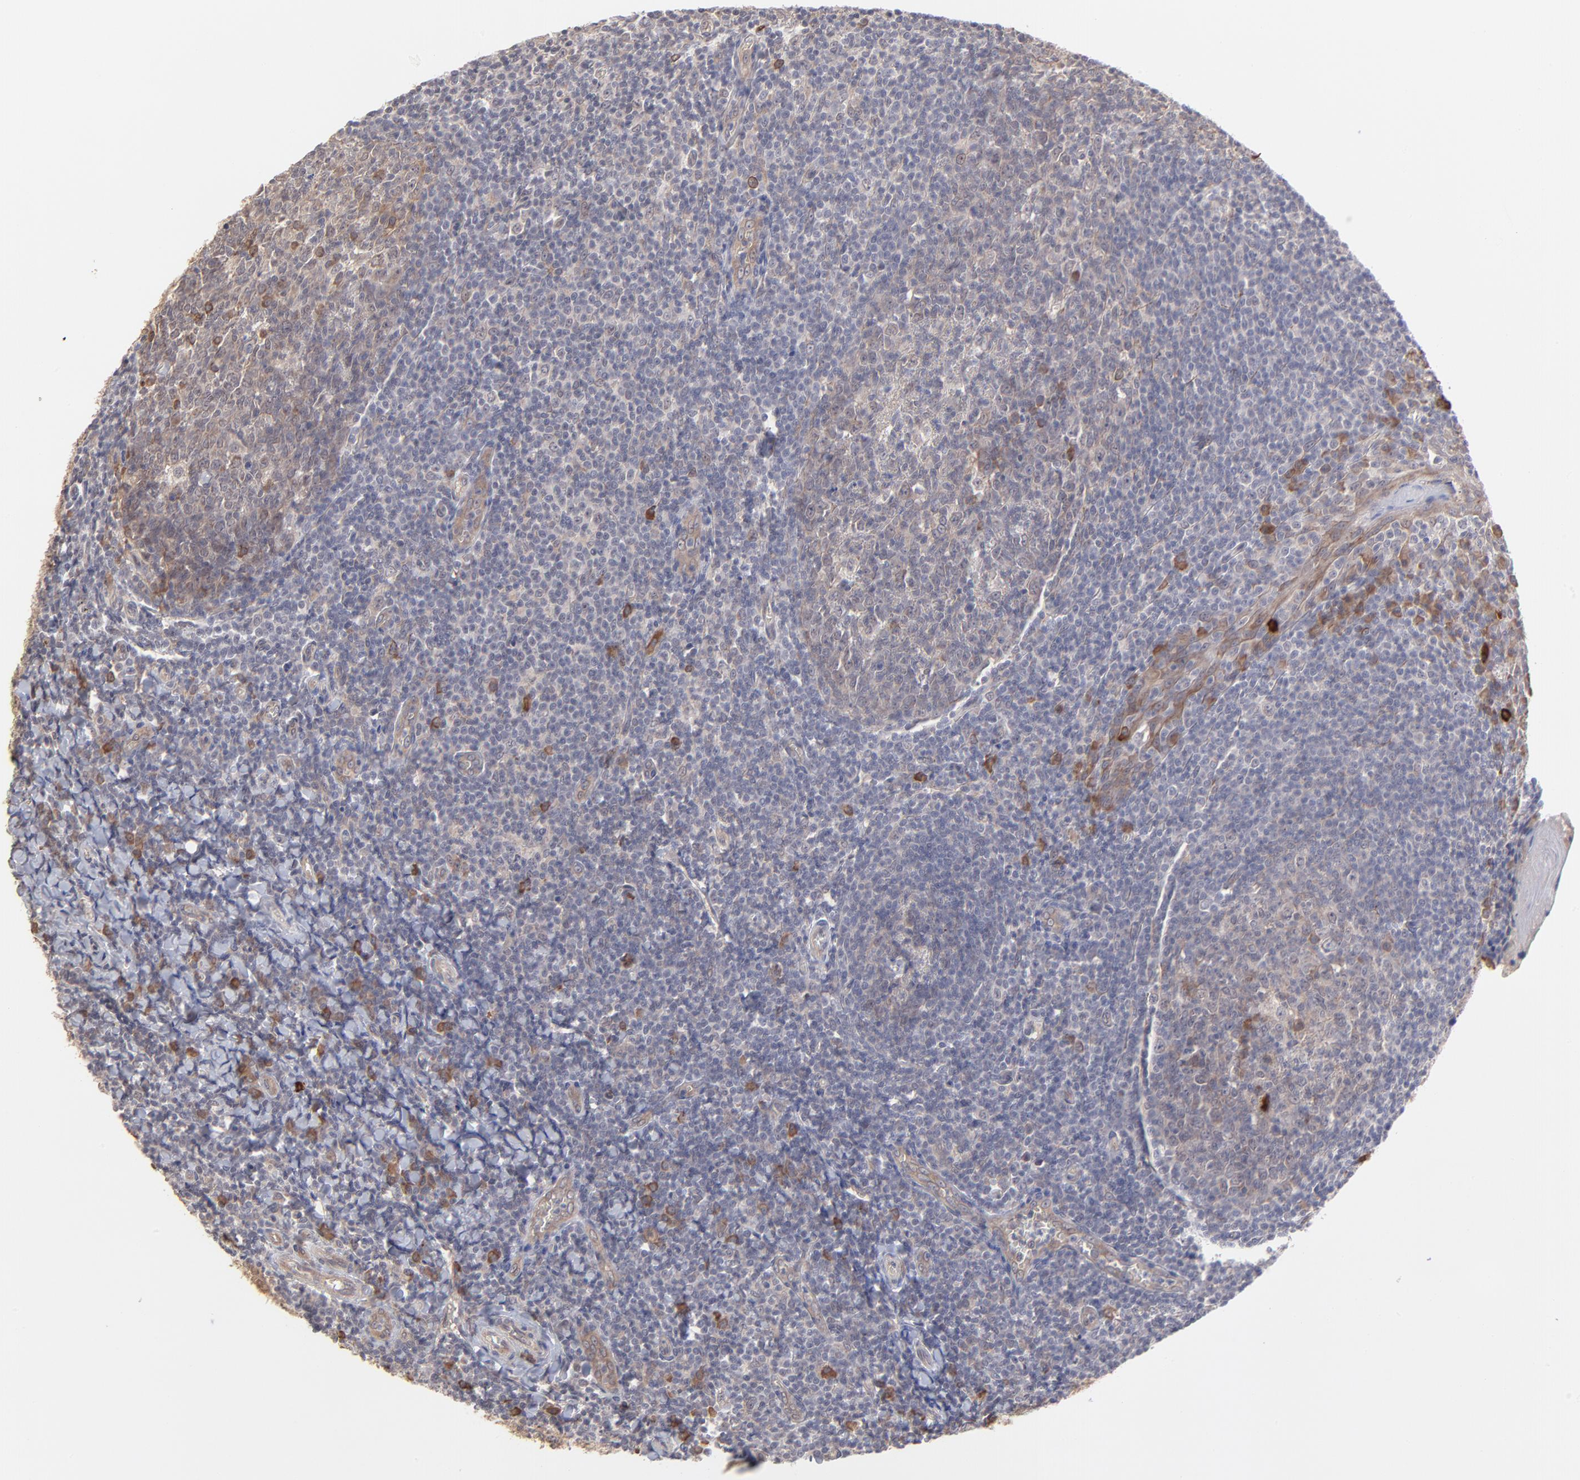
{"staining": {"intensity": "weak", "quantity": ">75%", "location": "cytoplasmic/membranous"}, "tissue": "tonsil", "cell_type": "Germinal center cells", "image_type": "normal", "snomed": [{"axis": "morphology", "description": "Normal tissue, NOS"}, {"axis": "topography", "description": "Tonsil"}], "caption": "The micrograph displays staining of normal tonsil, revealing weak cytoplasmic/membranous protein staining (brown color) within germinal center cells.", "gene": "CHL1", "patient": {"sex": "male", "age": 31}}